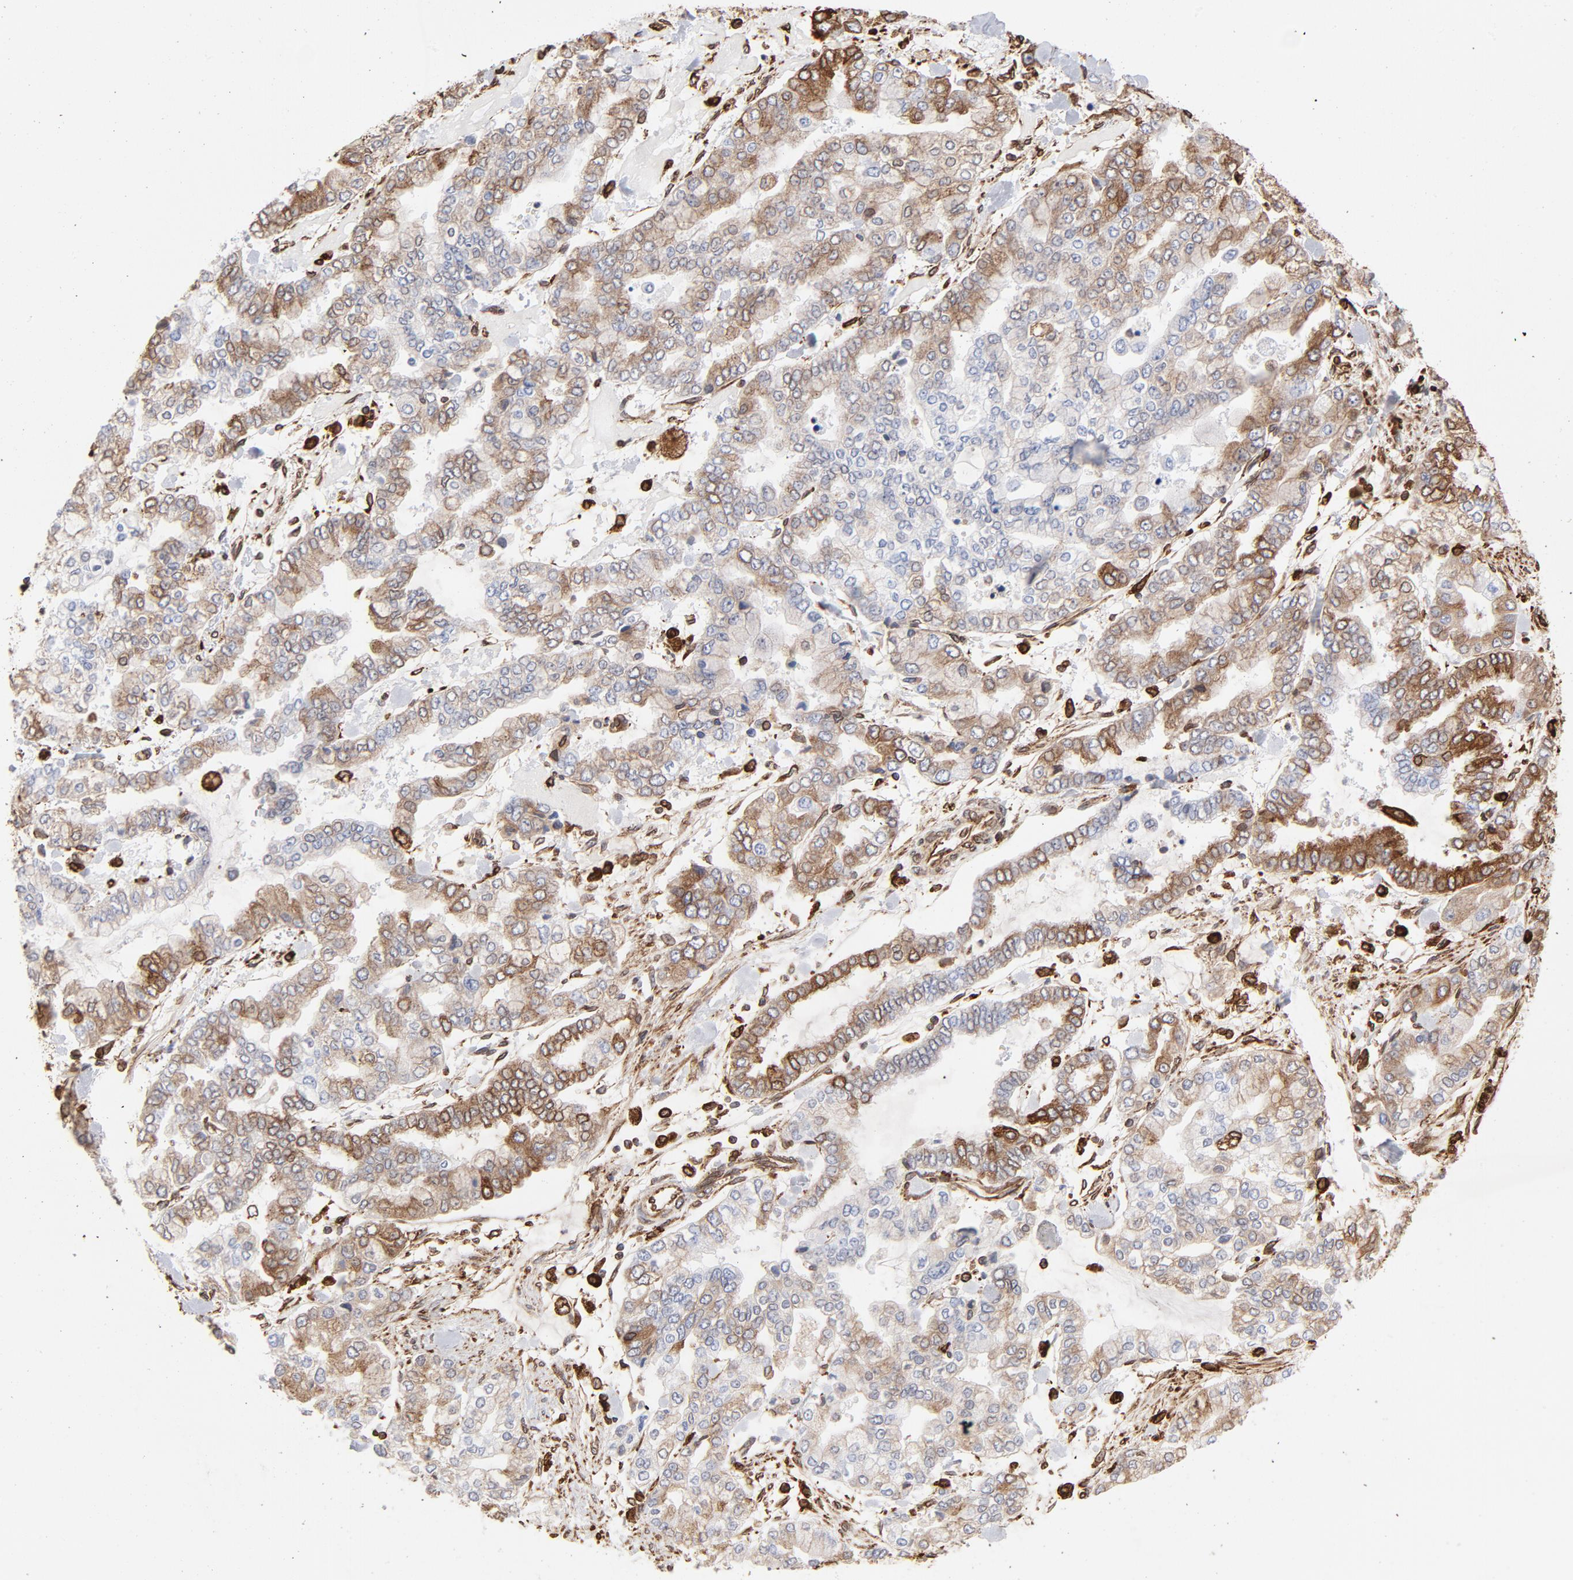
{"staining": {"intensity": "moderate", "quantity": "25%-75%", "location": "cytoplasmic/membranous"}, "tissue": "stomach cancer", "cell_type": "Tumor cells", "image_type": "cancer", "snomed": [{"axis": "morphology", "description": "Normal tissue, NOS"}, {"axis": "morphology", "description": "Adenocarcinoma, NOS"}, {"axis": "topography", "description": "Stomach, upper"}, {"axis": "topography", "description": "Stomach"}], "caption": "IHC staining of adenocarcinoma (stomach), which displays medium levels of moderate cytoplasmic/membranous expression in about 25%-75% of tumor cells indicating moderate cytoplasmic/membranous protein expression. The staining was performed using DAB (3,3'-diaminobenzidine) (brown) for protein detection and nuclei were counterstained in hematoxylin (blue).", "gene": "CANX", "patient": {"sex": "male", "age": 76}}